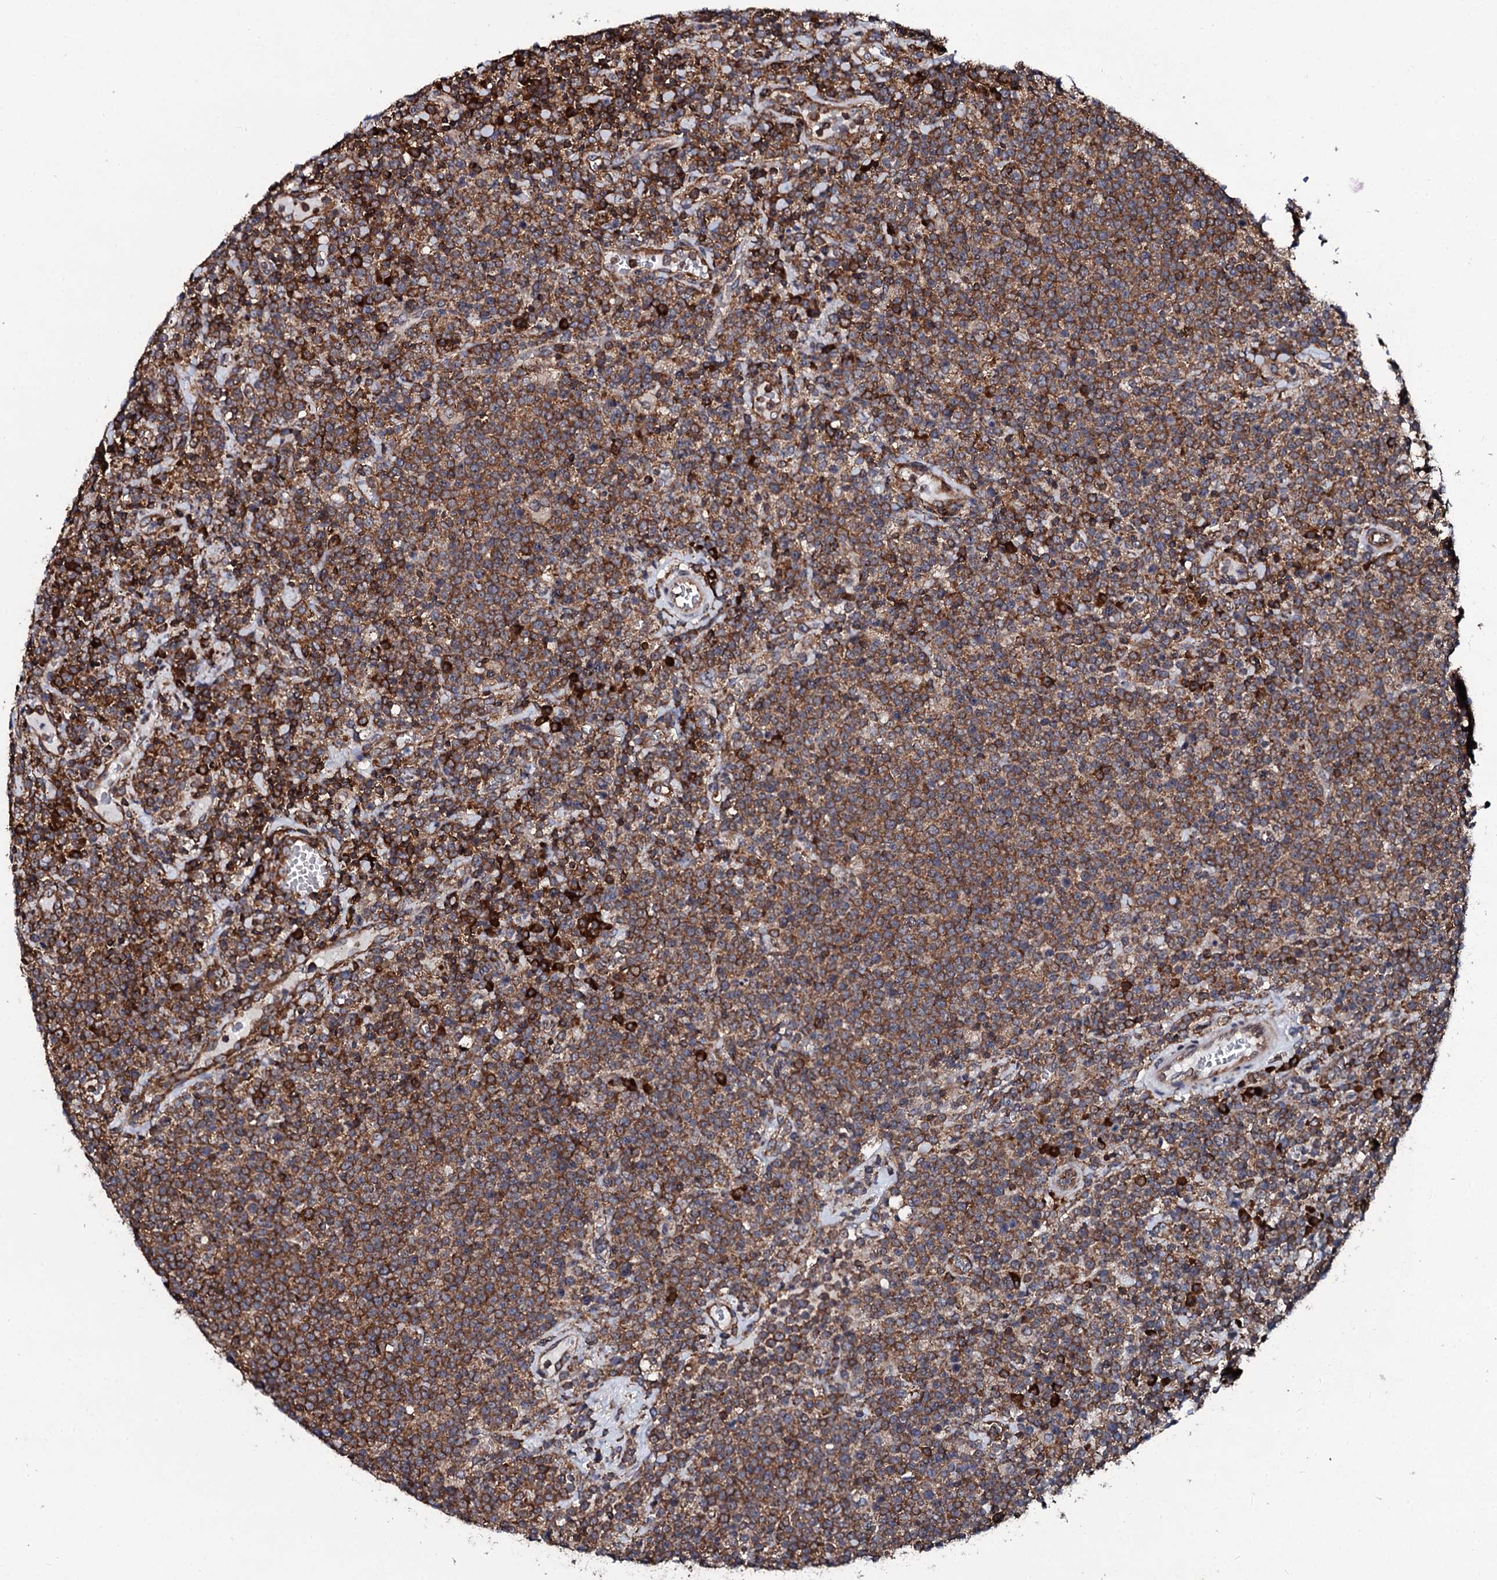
{"staining": {"intensity": "moderate", "quantity": ">75%", "location": "cytoplasmic/membranous"}, "tissue": "lymphoma", "cell_type": "Tumor cells", "image_type": "cancer", "snomed": [{"axis": "morphology", "description": "Malignant lymphoma, non-Hodgkin's type, High grade"}, {"axis": "topography", "description": "Lymph node"}], "caption": "Protein staining of high-grade malignant lymphoma, non-Hodgkin's type tissue shows moderate cytoplasmic/membranous expression in approximately >75% of tumor cells.", "gene": "SPTY2D1", "patient": {"sex": "male", "age": 61}}